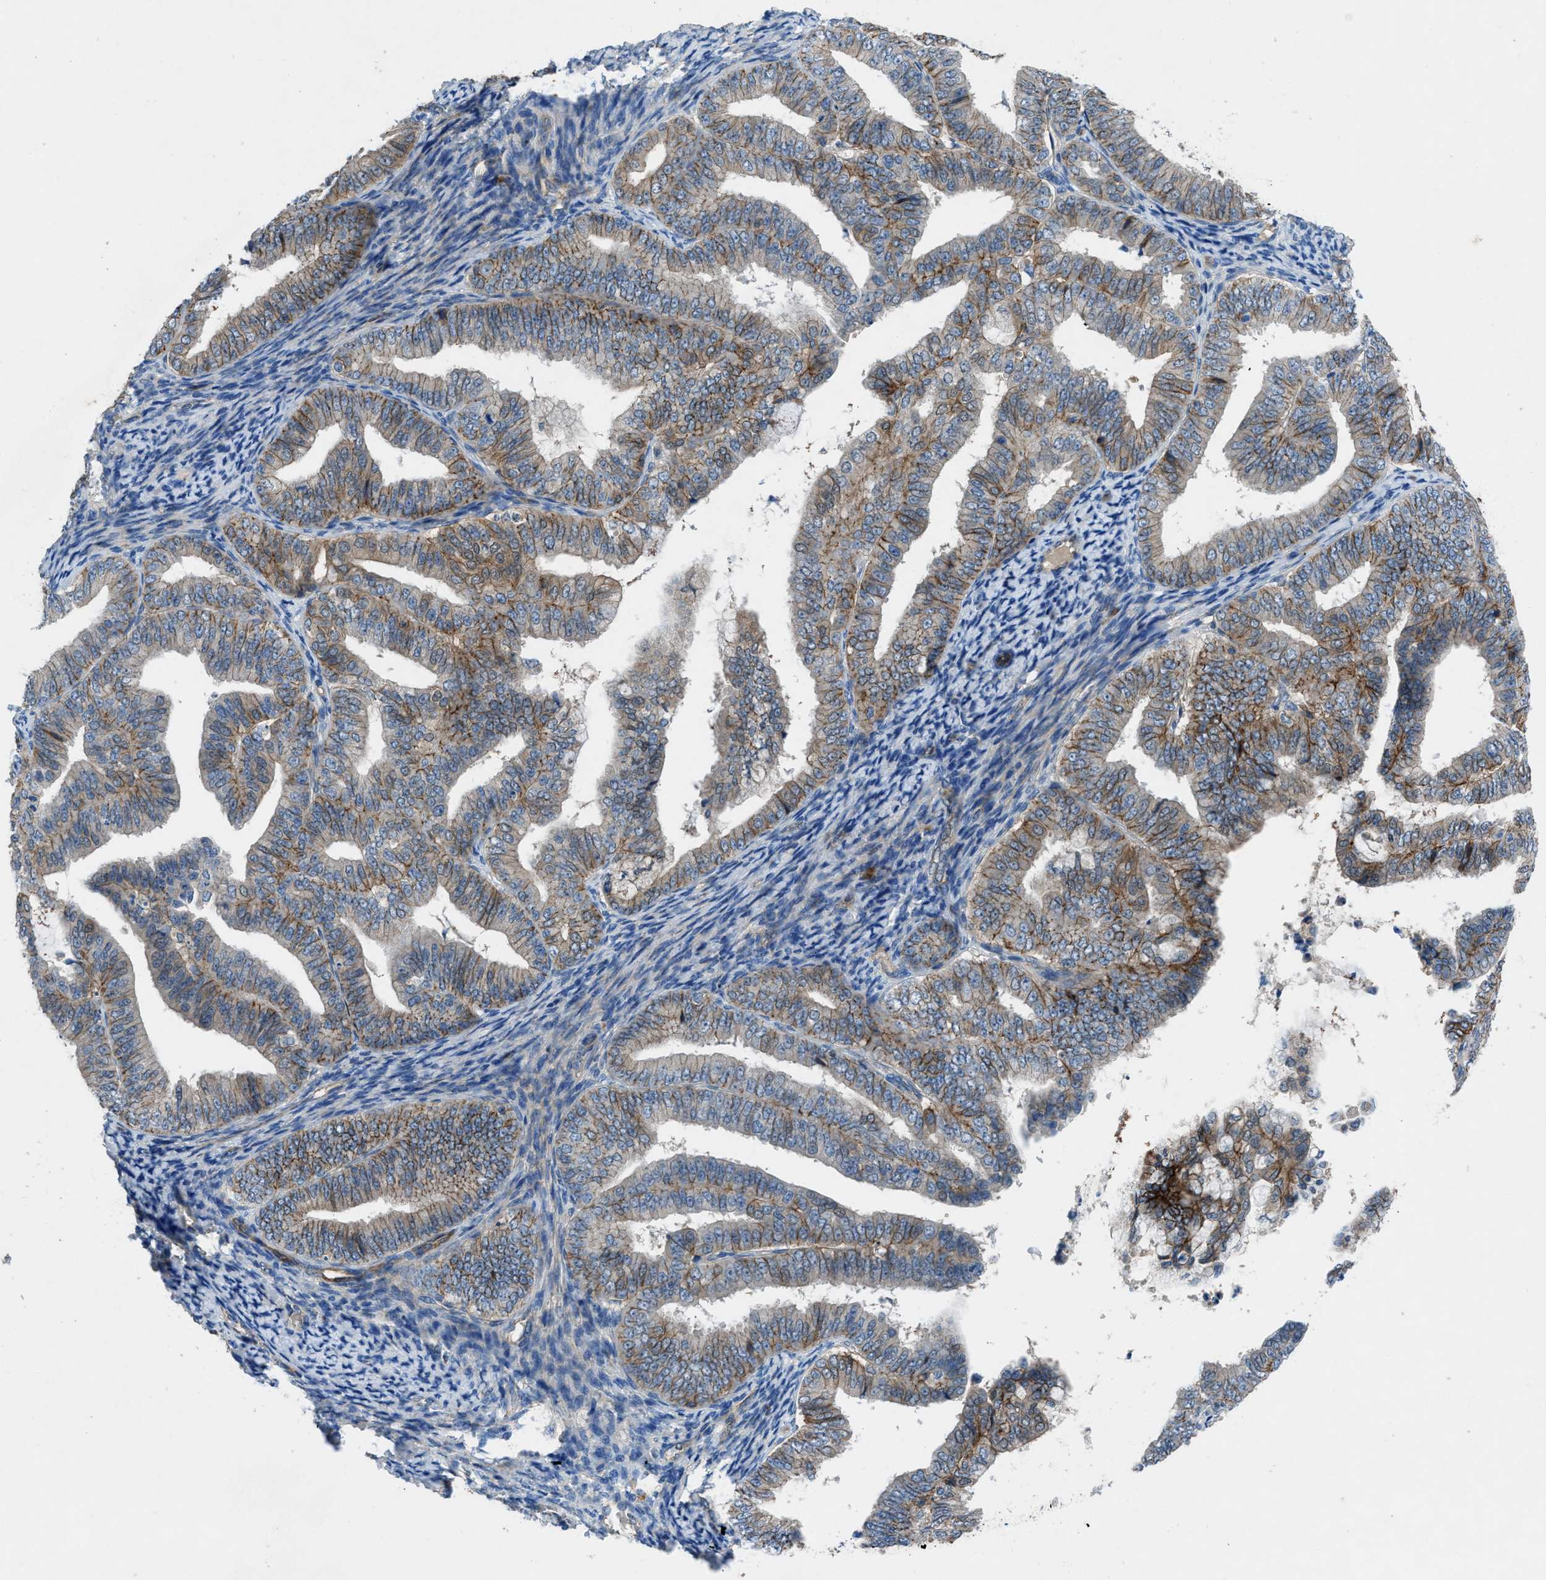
{"staining": {"intensity": "moderate", "quantity": "25%-75%", "location": "cytoplasmic/membranous"}, "tissue": "endometrial cancer", "cell_type": "Tumor cells", "image_type": "cancer", "snomed": [{"axis": "morphology", "description": "Adenocarcinoma, NOS"}, {"axis": "topography", "description": "Endometrium"}], "caption": "Immunohistochemical staining of human adenocarcinoma (endometrial) displays medium levels of moderate cytoplasmic/membranous protein staining in about 25%-75% of tumor cells. (IHC, brightfield microscopy, high magnification).", "gene": "PTGFRN", "patient": {"sex": "female", "age": 63}}